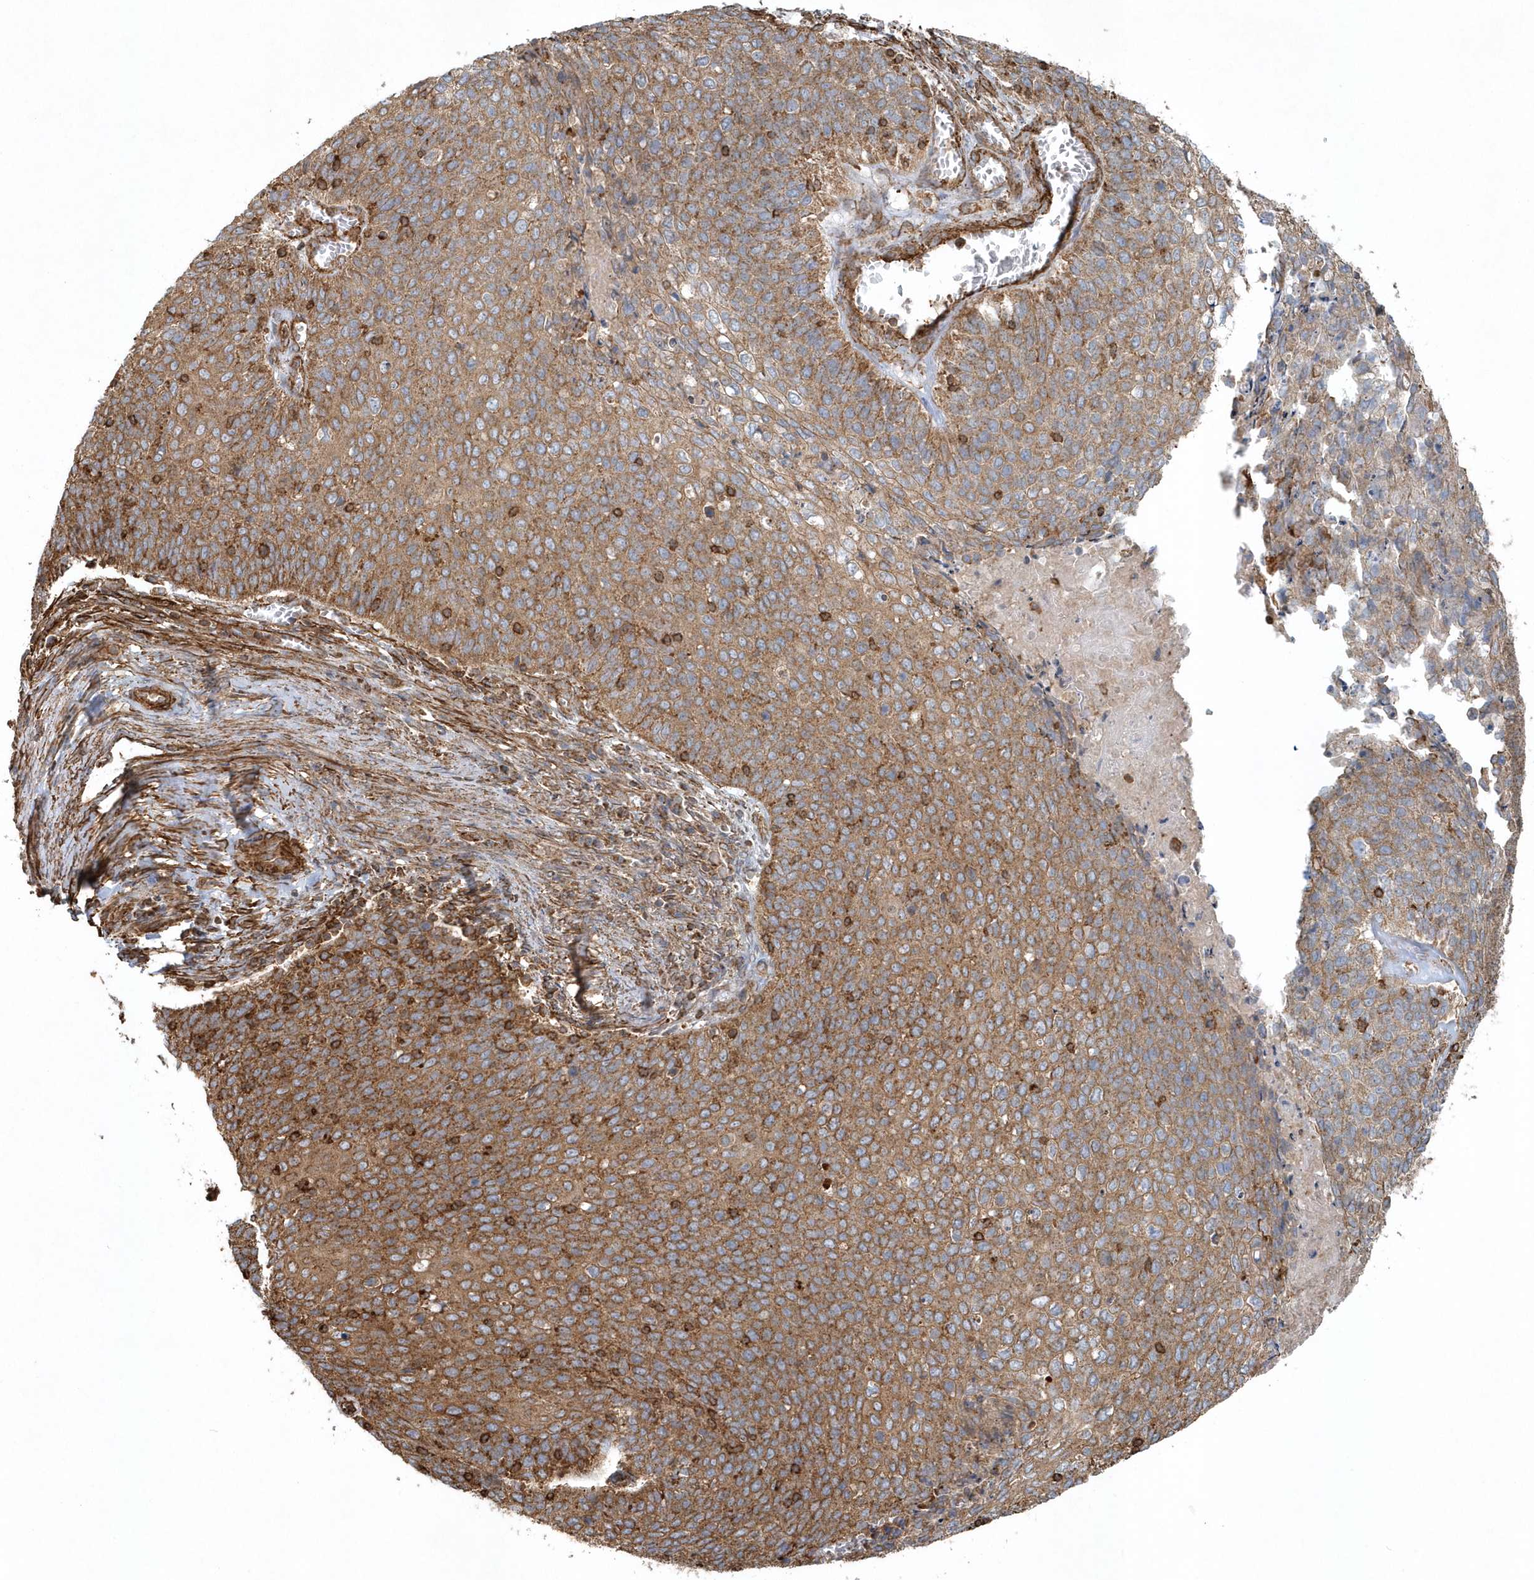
{"staining": {"intensity": "moderate", "quantity": ">75%", "location": "cytoplasmic/membranous"}, "tissue": "cervical cancer", "cell_type": "Tumor cells", "image_type": "cancer", "snomed": [{"axis": "morphology", "description": "Squamous cell carcinoma, NOS"}, {"axis": "topography", "description": "Cervix"}], "caption": "Protein expression analysis of human cervical squamous cell carcinoma reveals moderate cytoplasmic/membranous expression in about >75% of tumor cells.", "gene": "MMUT", "patient": {"sex": "female", "age": 39}}